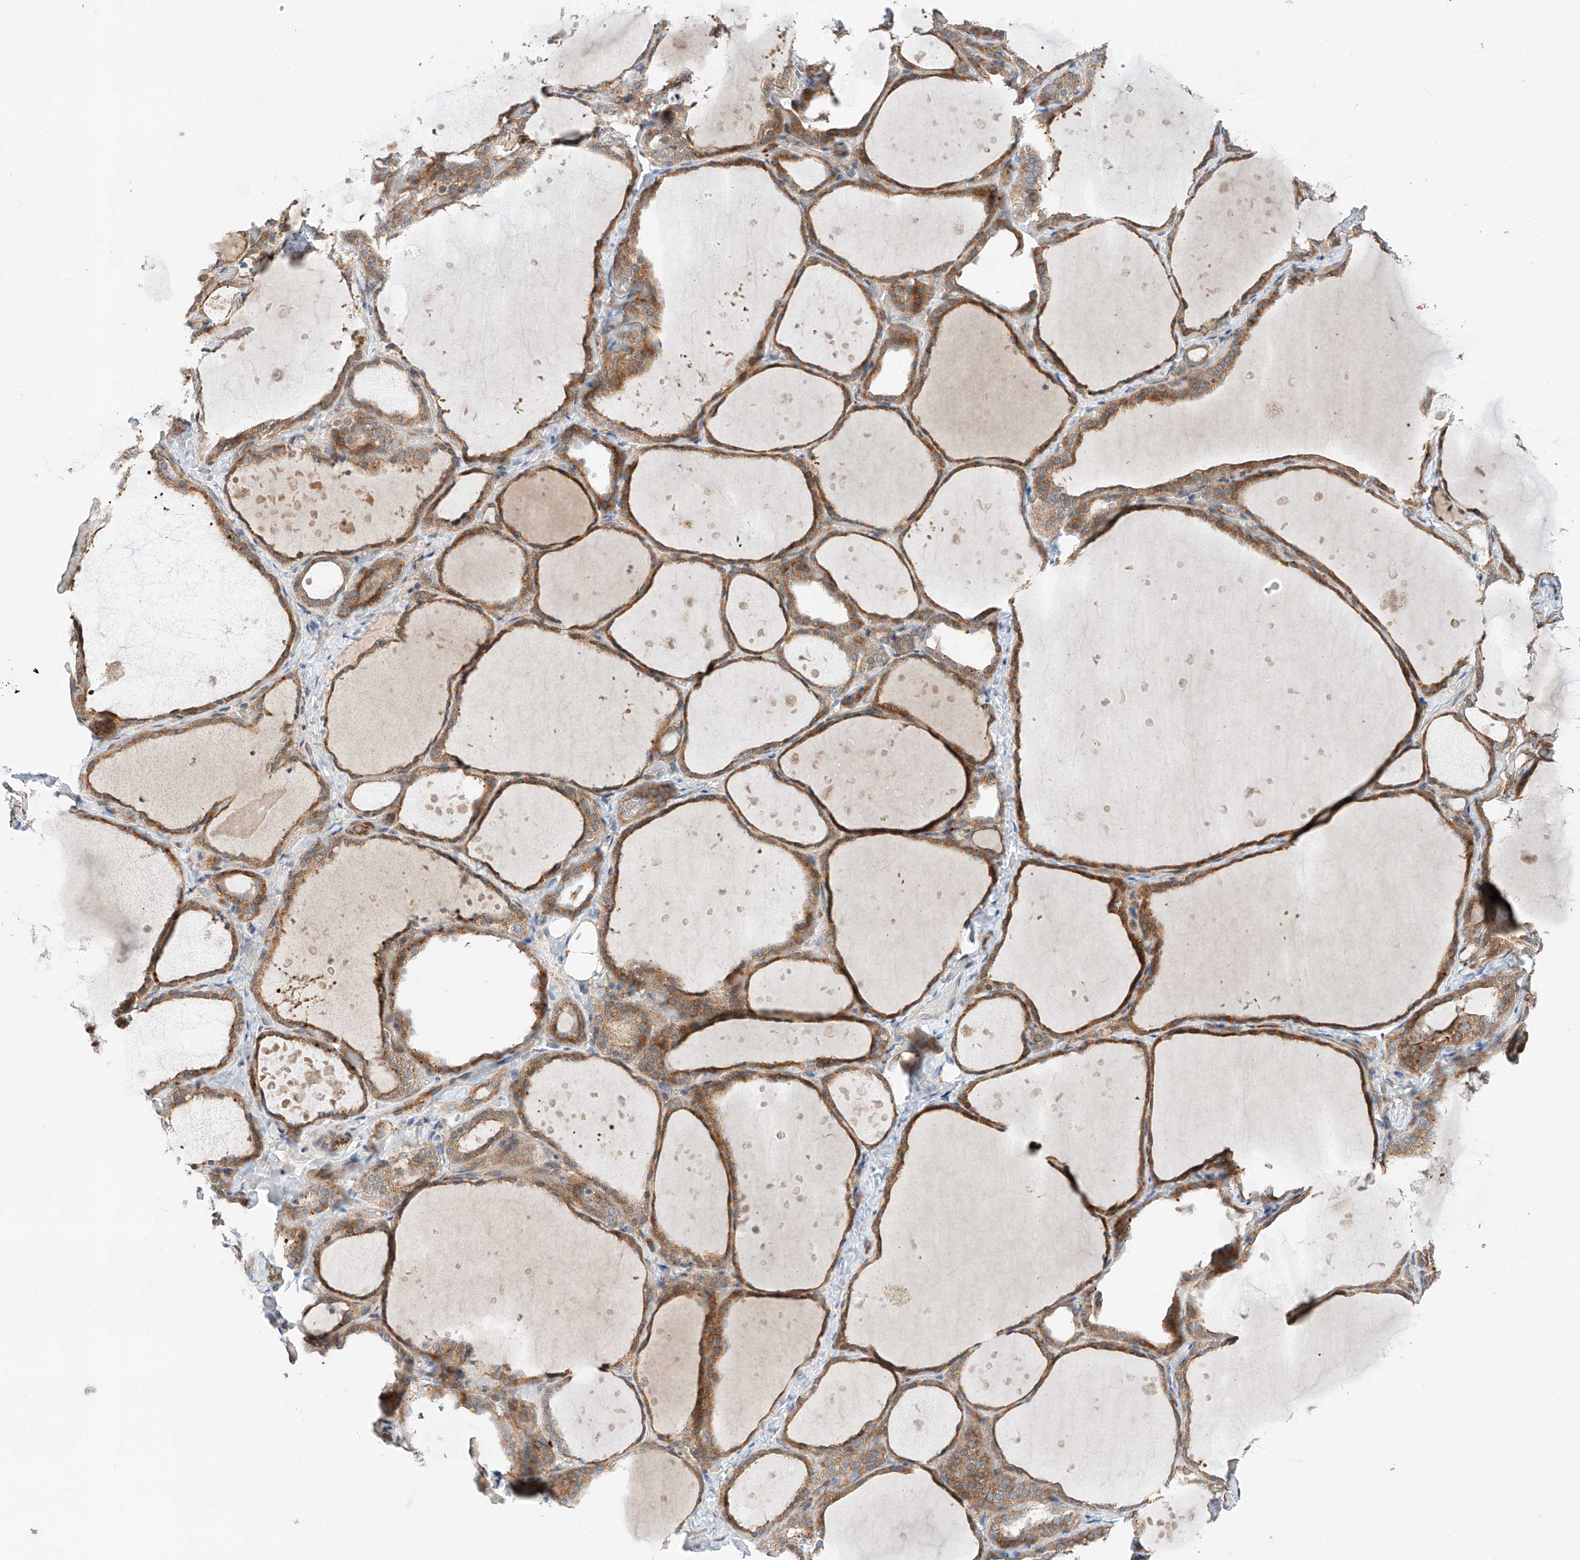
{"staining": {"intensity": "moderate", "quantity": ">75%", "location": "cytoplasmic/membranous"}, "tissue": "thyroid gland", "cell_type": "Glandular cells", "image_type": "normal", "snomed": [{"axis": "morphology", "description": "Normal tissue, NOS"}, {"axis": "topography", "description": "Thyroid gland"}], "caption": "Glandular cells reveal moderate cytoplasmic/membranous staining in about >75% of cells in benign thyroid gland. (brown staining indicates protein expression, while blue staining denotes nuclei).", "gene": "RUSC1", "patient": {"sex": "female", "age": 44}}